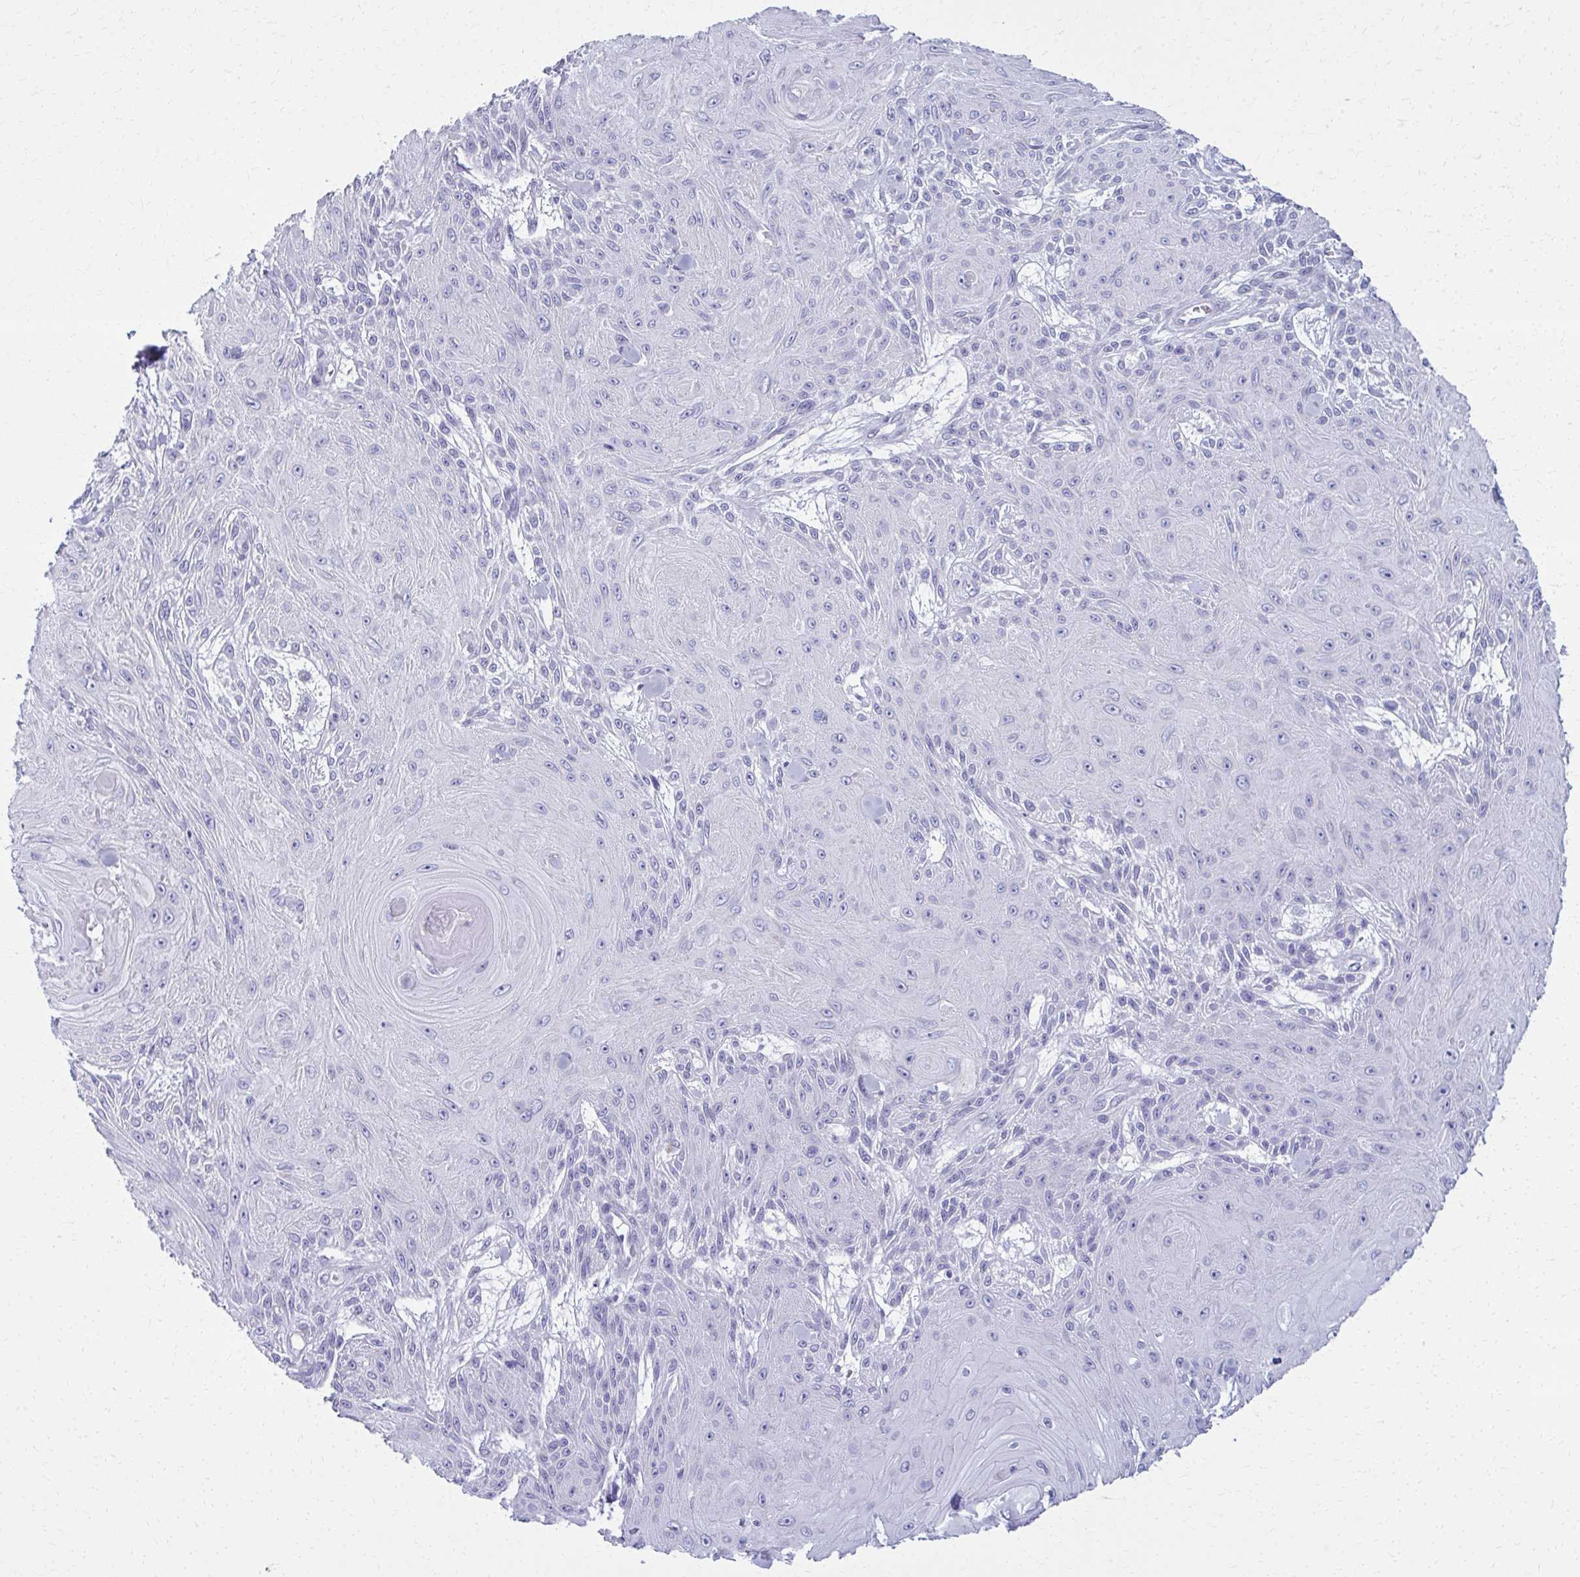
{"staining": {"intensity": "negative", "quantity": "none", "location": "none"}, "tissue": "skin cancer", "cell_type": "Tumor cells", "image_type": "cancer", "snomed": [{"axis": "morphology", "description": "Squamous cell carcinoma, NOS"}, {"axis": "topography", "description": "Skin"}], "caption": "An IHC micrograph of skin cancer is shown. There is no staining in tumor cells of skin cancer.", "gene": "SCLY", "patient": {"sex": "male", "age": 88}}